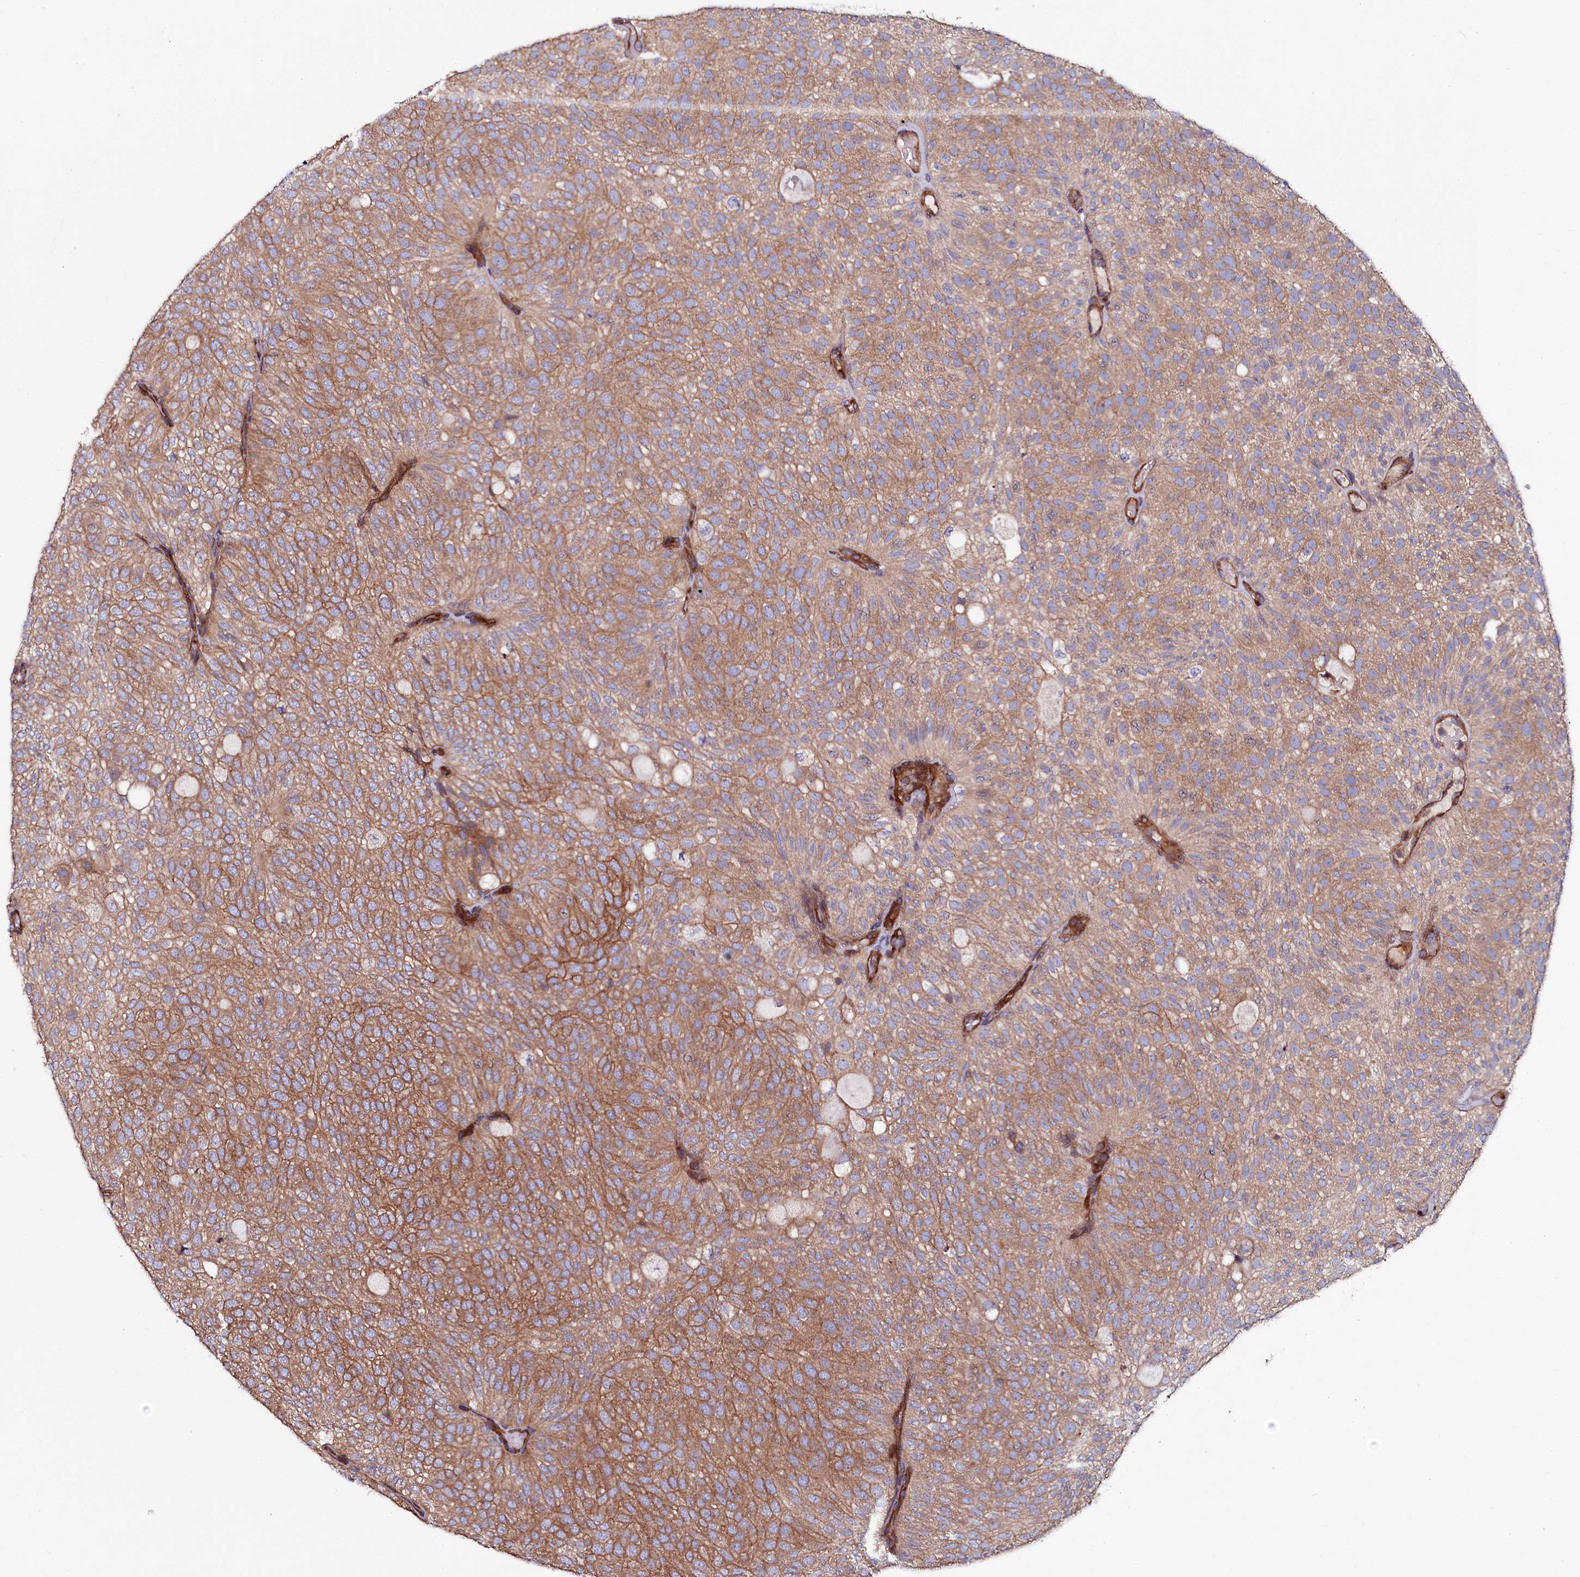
{"staining": {"intensity": "moderate", "quantity": ">75%", "location": "cytoplasmic/membranous"}, "tissue": "urothelial cancer", "cell_type": "Tumor cells", "image_type": "cancer", "snomed": [{"axis": "morphology", "description": "Urothelial carcinoma, Low grade"}, {"axis": "topography", "description": "Urinary bladder"}], "caption": "Human urothelial cancer stained with a protein marker reveals moderate staining in tumor cells.", "gene": "USPL1", "patient": {"sex": "male", "age": 78}}